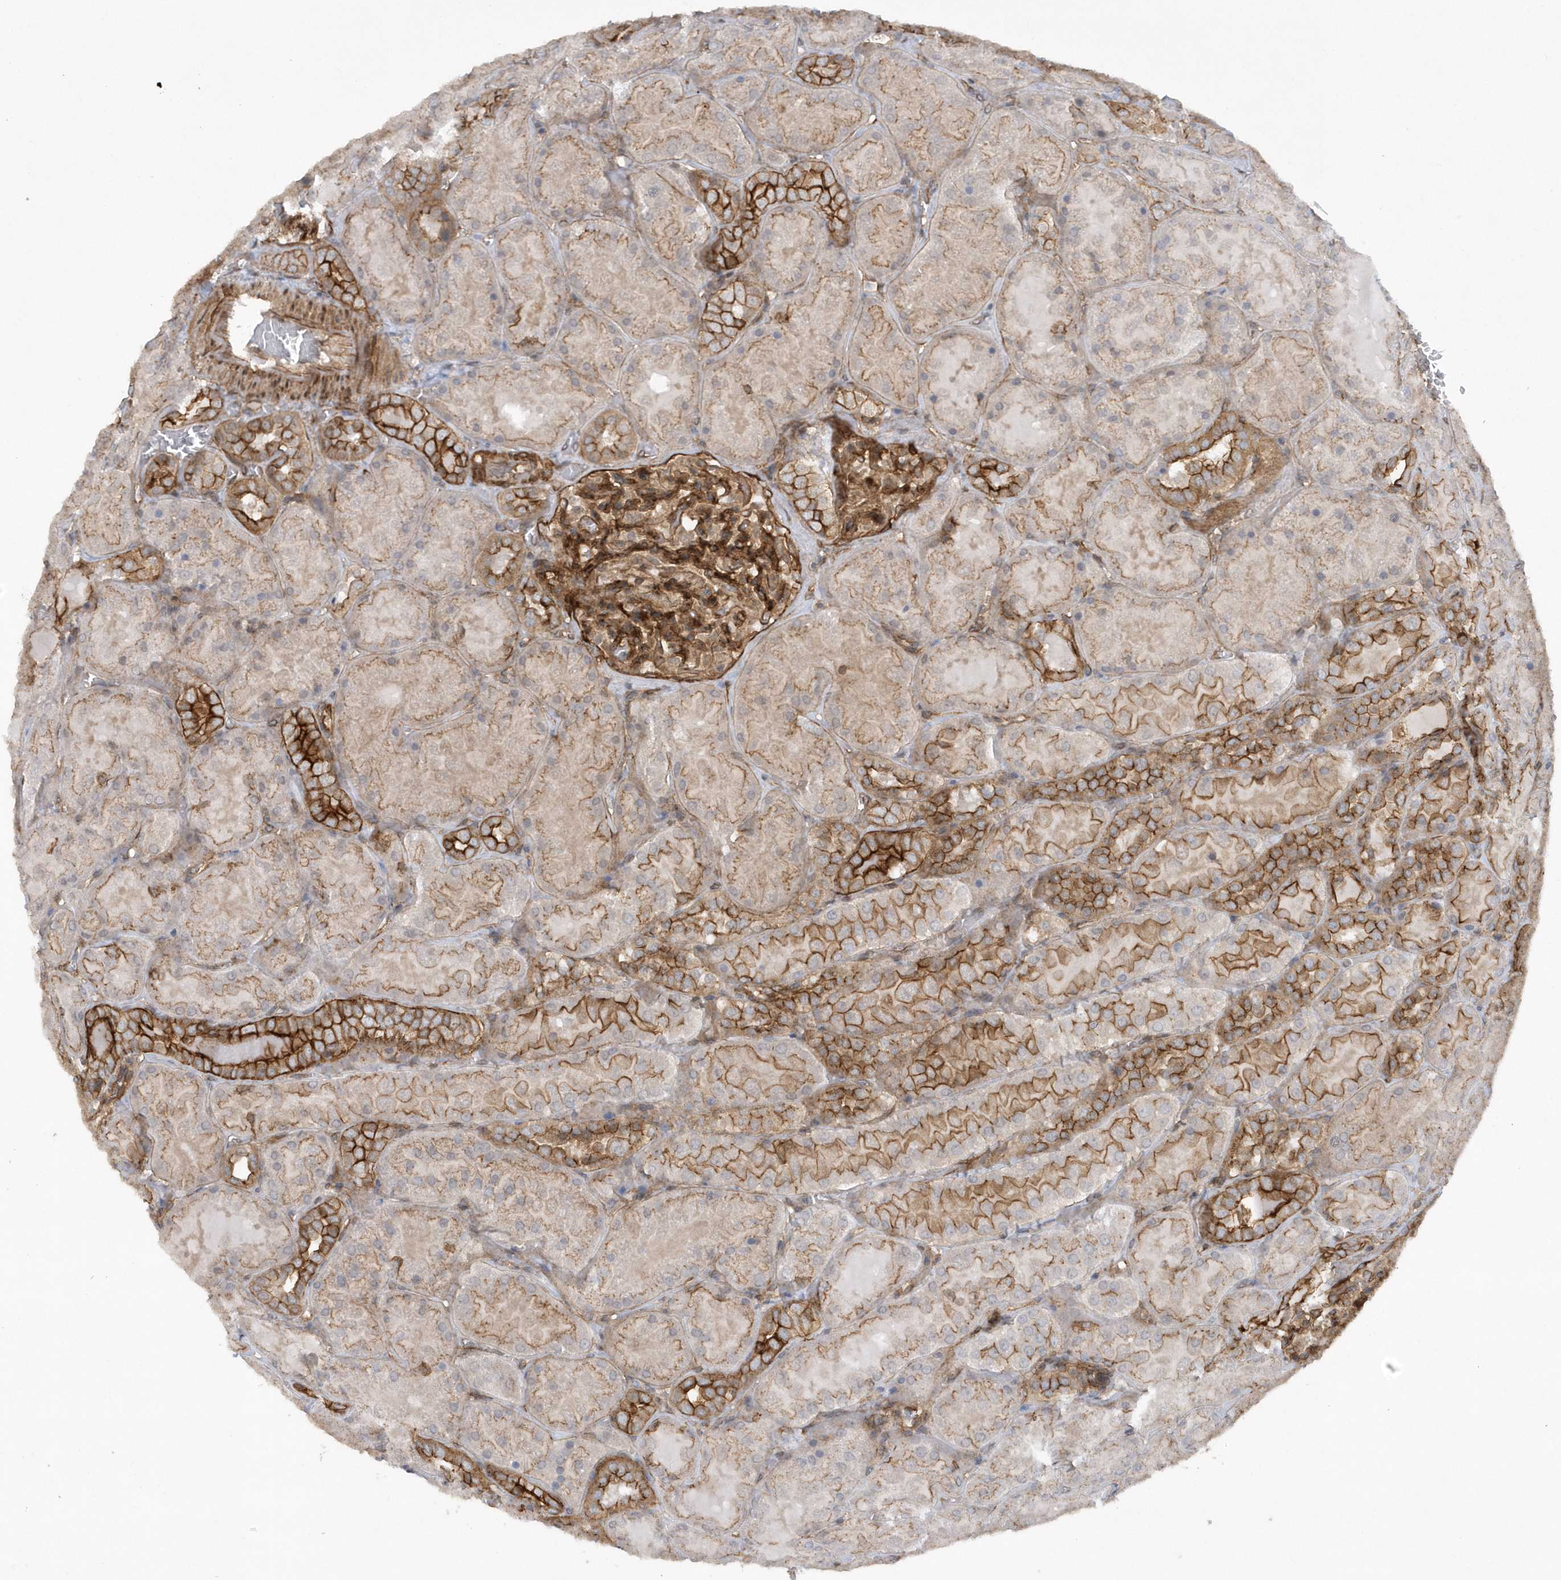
{"staining": {"intensity": "strong", "quantity": ">75%", "location": "cytoplasmic/membranous"}, "tissue": "kidney", "cell_type": "Cells in glomeruli", "image_type": "normal", "snomed": [{"axis": "morphology", "description": "Normal tissue, NOS"}, {"axis": "topography", "description": "Kidney"}], "caption": "IHC of normal human kidney shows high levels of strong cytoplasmic/membranous staining in approximately >75% of cells in glomeruli. Using DAB (3,3'-diaminobenzidine) (brown) and hematoxylin (blue) stains, captured at high magnification using brightfield microscopy.", "gene": "RAI14", "patient": {"sex": "male", "age": 28}}